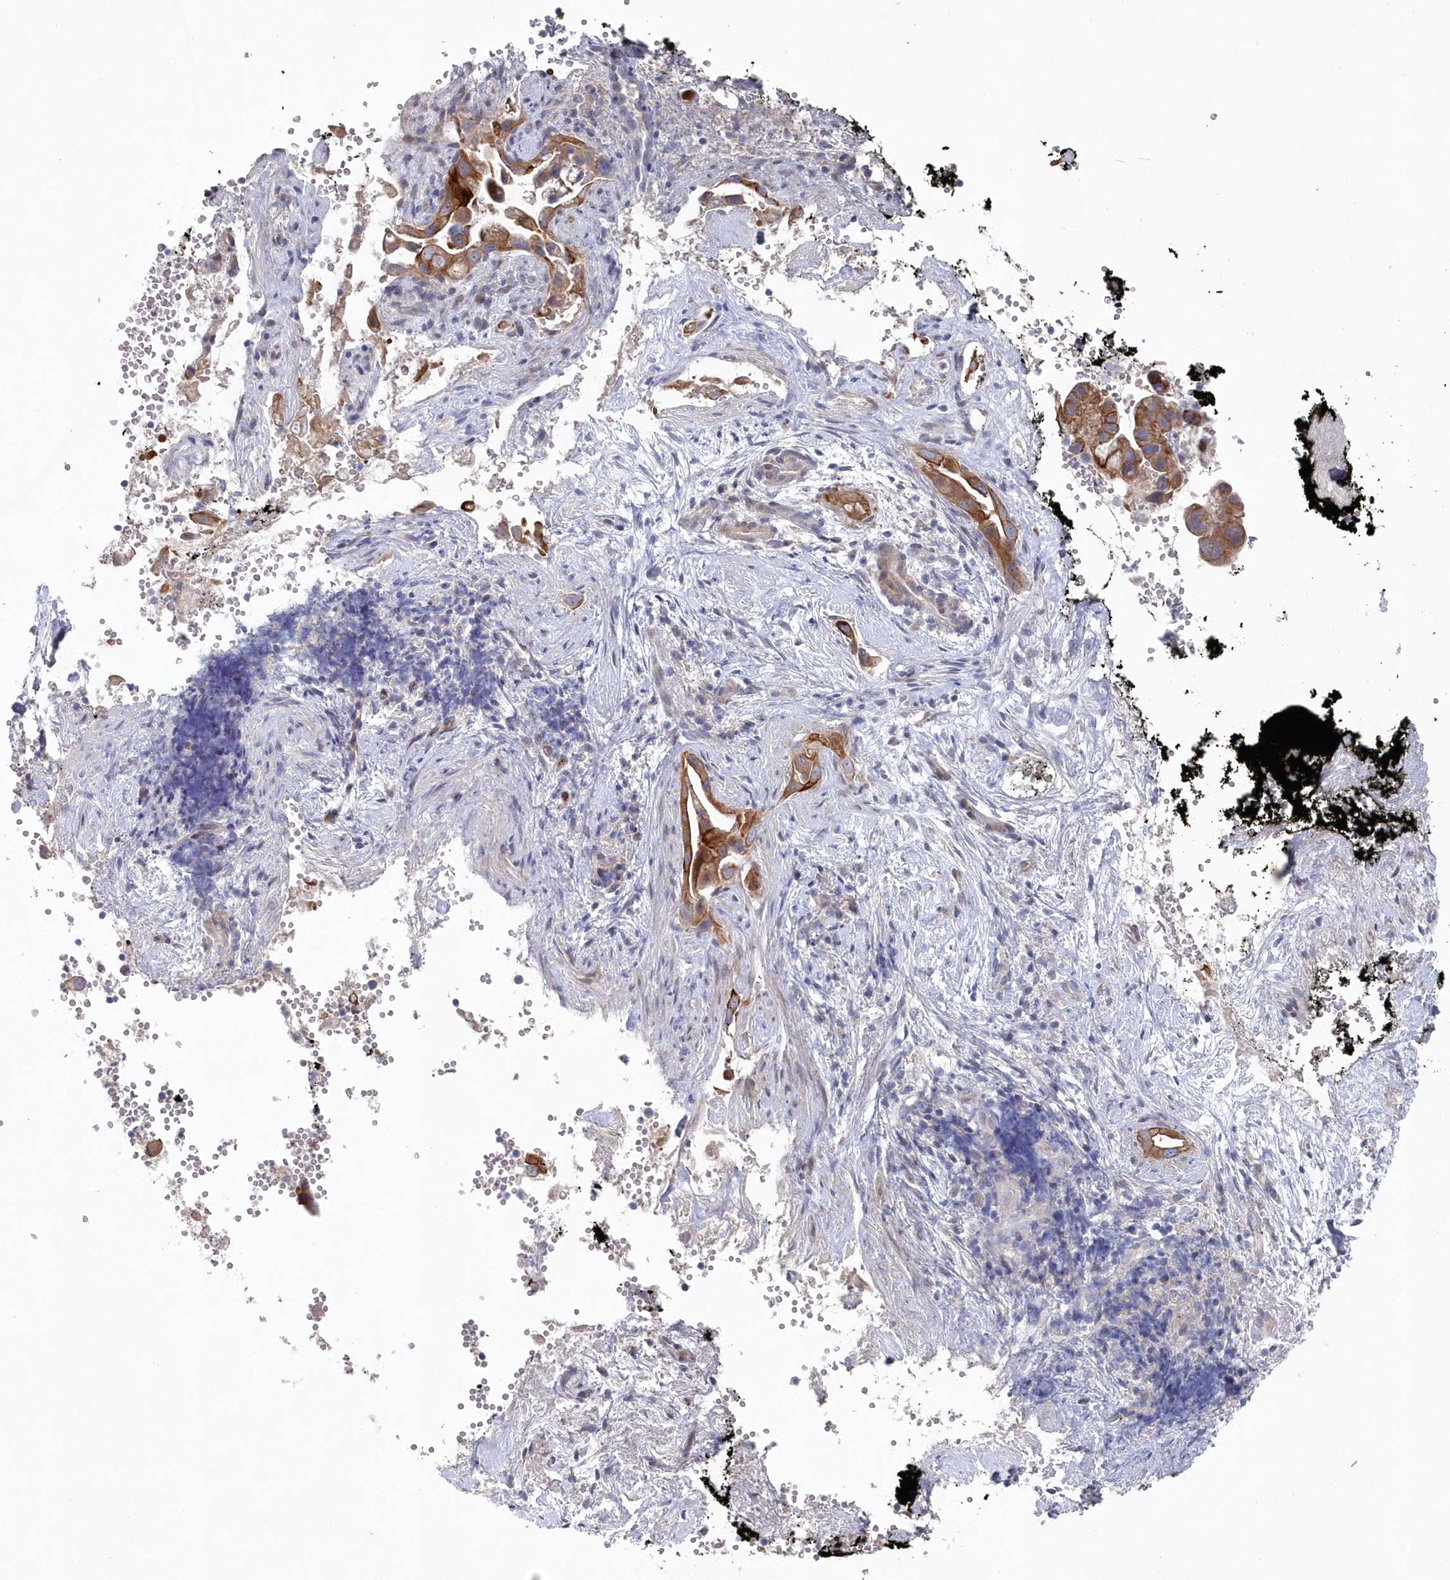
{"staining": {"intensity": "moderate", "quantity": ">75%", "location": "cytoplasmic/membranous"}, "tissue": "pancreatic cancer", "cell_type": "Tumor cells", "image_type": "cancer", "snomed": [{"axis": "morphology", "description": "Inflammation, NOS"}, {"axis": "morphology", "description": "Adenocarcinoma, NOS"}, {"axis": "topography", "description": "Pancreas"}], "caption": "A histopathology image of human pancreatic cancer stained for a protein exhibits moderate cytoplasmic/membranous brown staining in tumor cells.", "gene": "KIAA1586", "patient": {"sex": "female", "age": 56}}